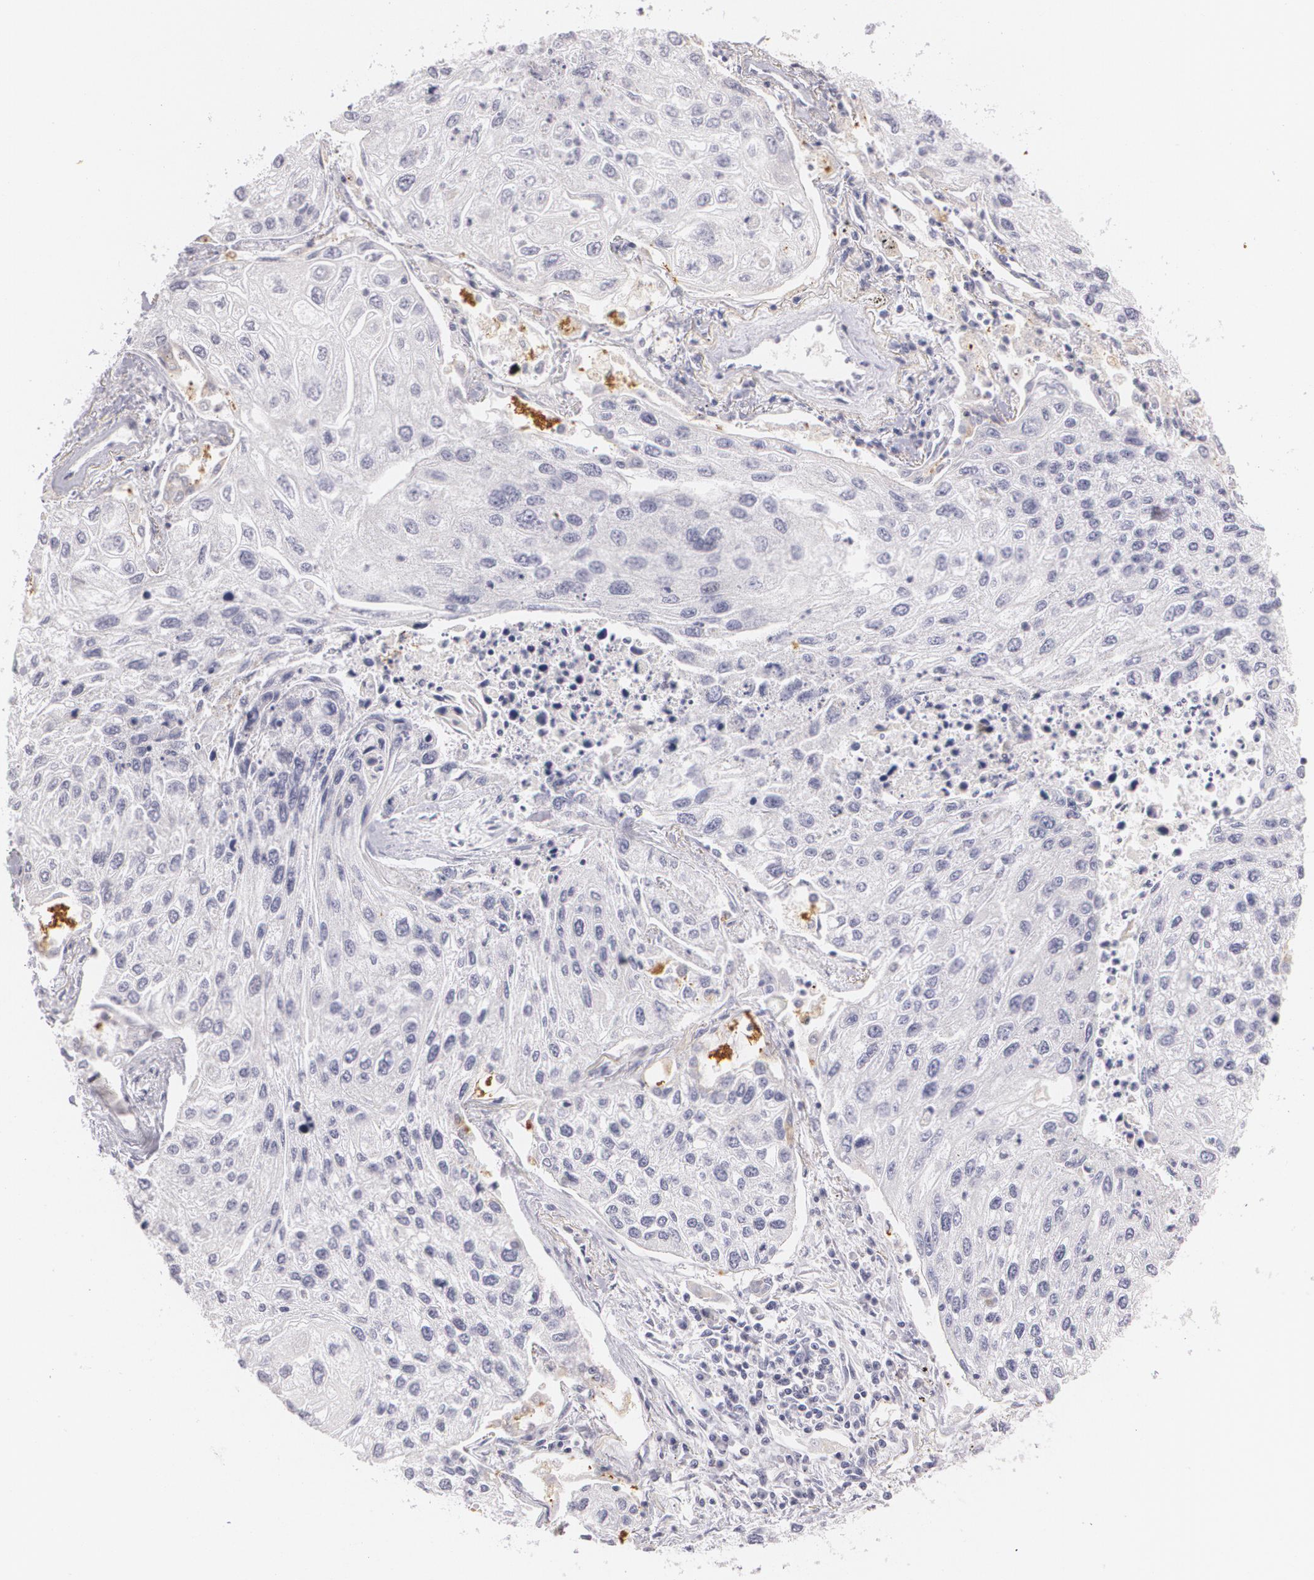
{"staining": {"intensity": "negative", "quantity": "none", "location": "none"}, "tissue": "lung cancer", "cell_type": "Tumor cells", "image_type": "cancer", "snomed": [{"axis": "morphology", "description": "Squamous cell carcinoma, NOS"}, {"axis": "topography", "description": "Lung"}], "caption": "This is an immunohistochemistry (IHC) image of lung cancer (squamous cell carcinoma). There is no staining in tumor cells.", "gene": "ZBTB16", "patient": {"sex": "male", "age": 75}}